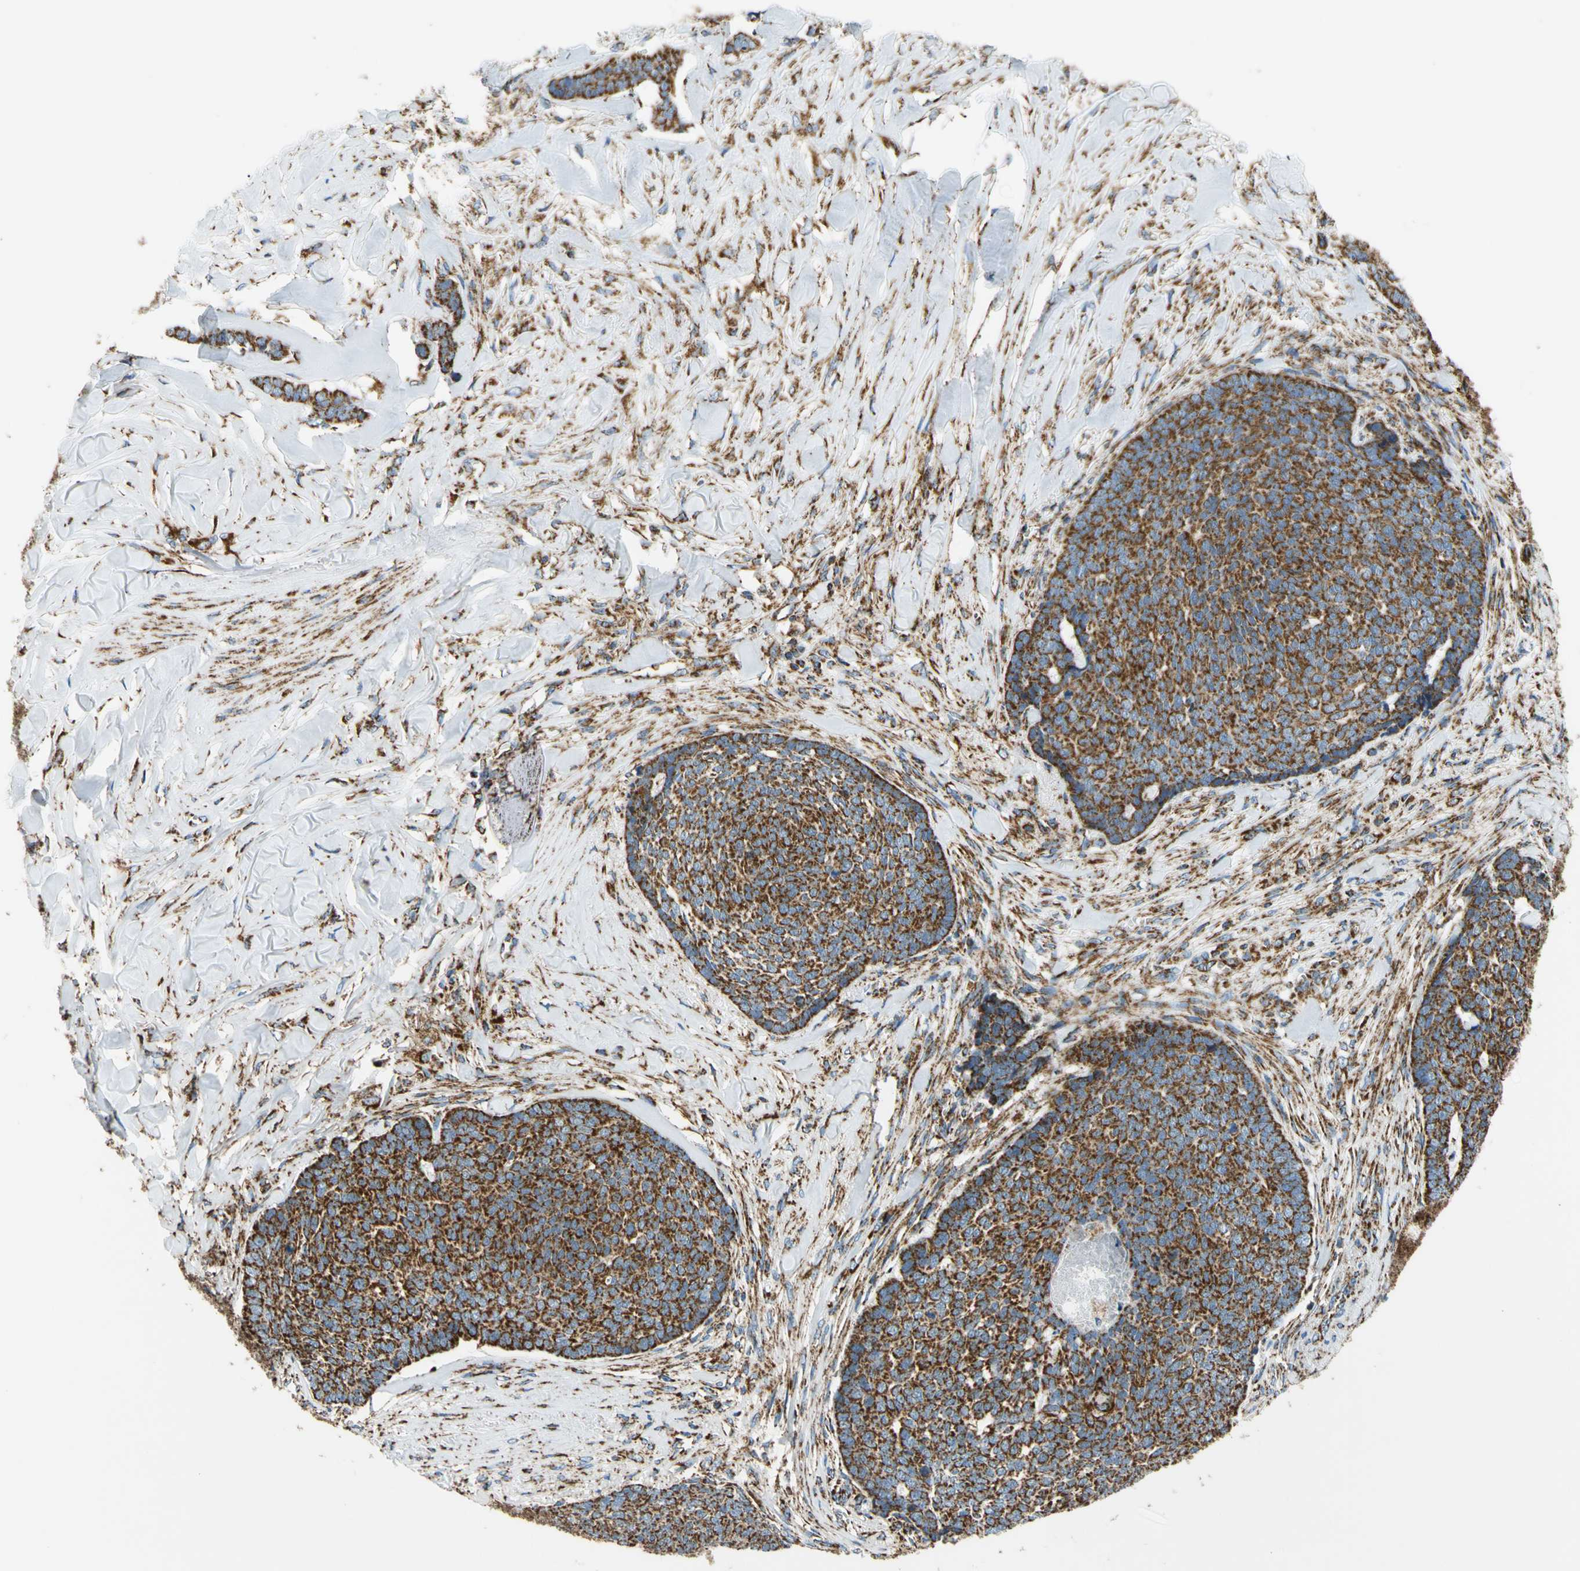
{"staining": {"intensity": "strong", "quantity": ">75%", "location": "cytoplasmic/membranous"}, "tissue": "skin cancer", "cell_type": "Tumor cells", "image_type": "cancer", "snomed": [{"axis": "morphology", "description": "Basal cell carcinoma"}, {"axis": "topography", "description": "Skin"}], "caption": "Skin cancer (basal cell carcinoma) tissue shows strong cytoplasmic/membranous expression in approximately >75% of tumor cells (IHC, brightfield microscopy, high magnification).", "gene": "MAVS", "patient": {"sex": "male", "age": 84}}